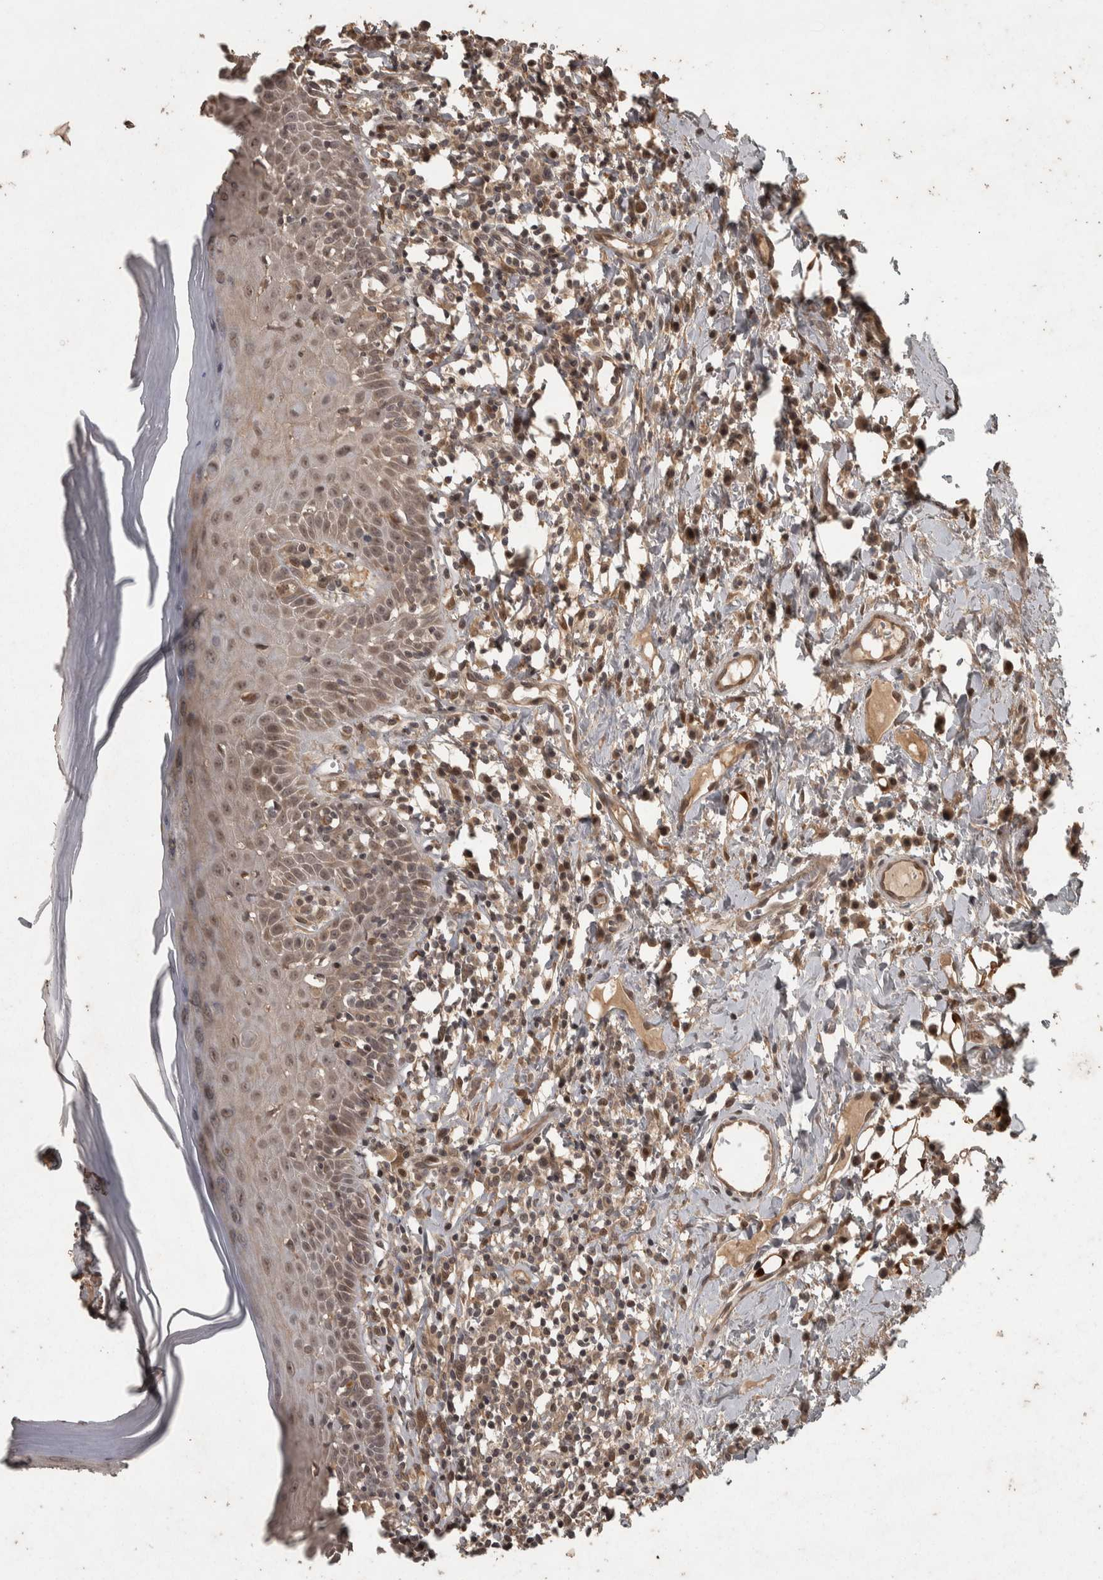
{"staining": {"intensity": "weak", "quantity": ">75%", "location": "cytoplasmic/membranous,nuclear"}, "tissue": "oral mucosa", "cell_type": "Squamous epithelial cells", "image_type": "normal", "snomed": [{"axis": "morphology", "description": "Normal tissue, NOS"}, {"axis": "topography", "description": "Oral tissue"}], "caption": "This is an image of immunohistochemistry staining of unremarkable oral mucosa, which shows weak staining in the cytoplasmic/membranous,nuclear of squamous epithelial cells.", "gene": "ACO1", "patient": {"sex": "male", "age": 82}}